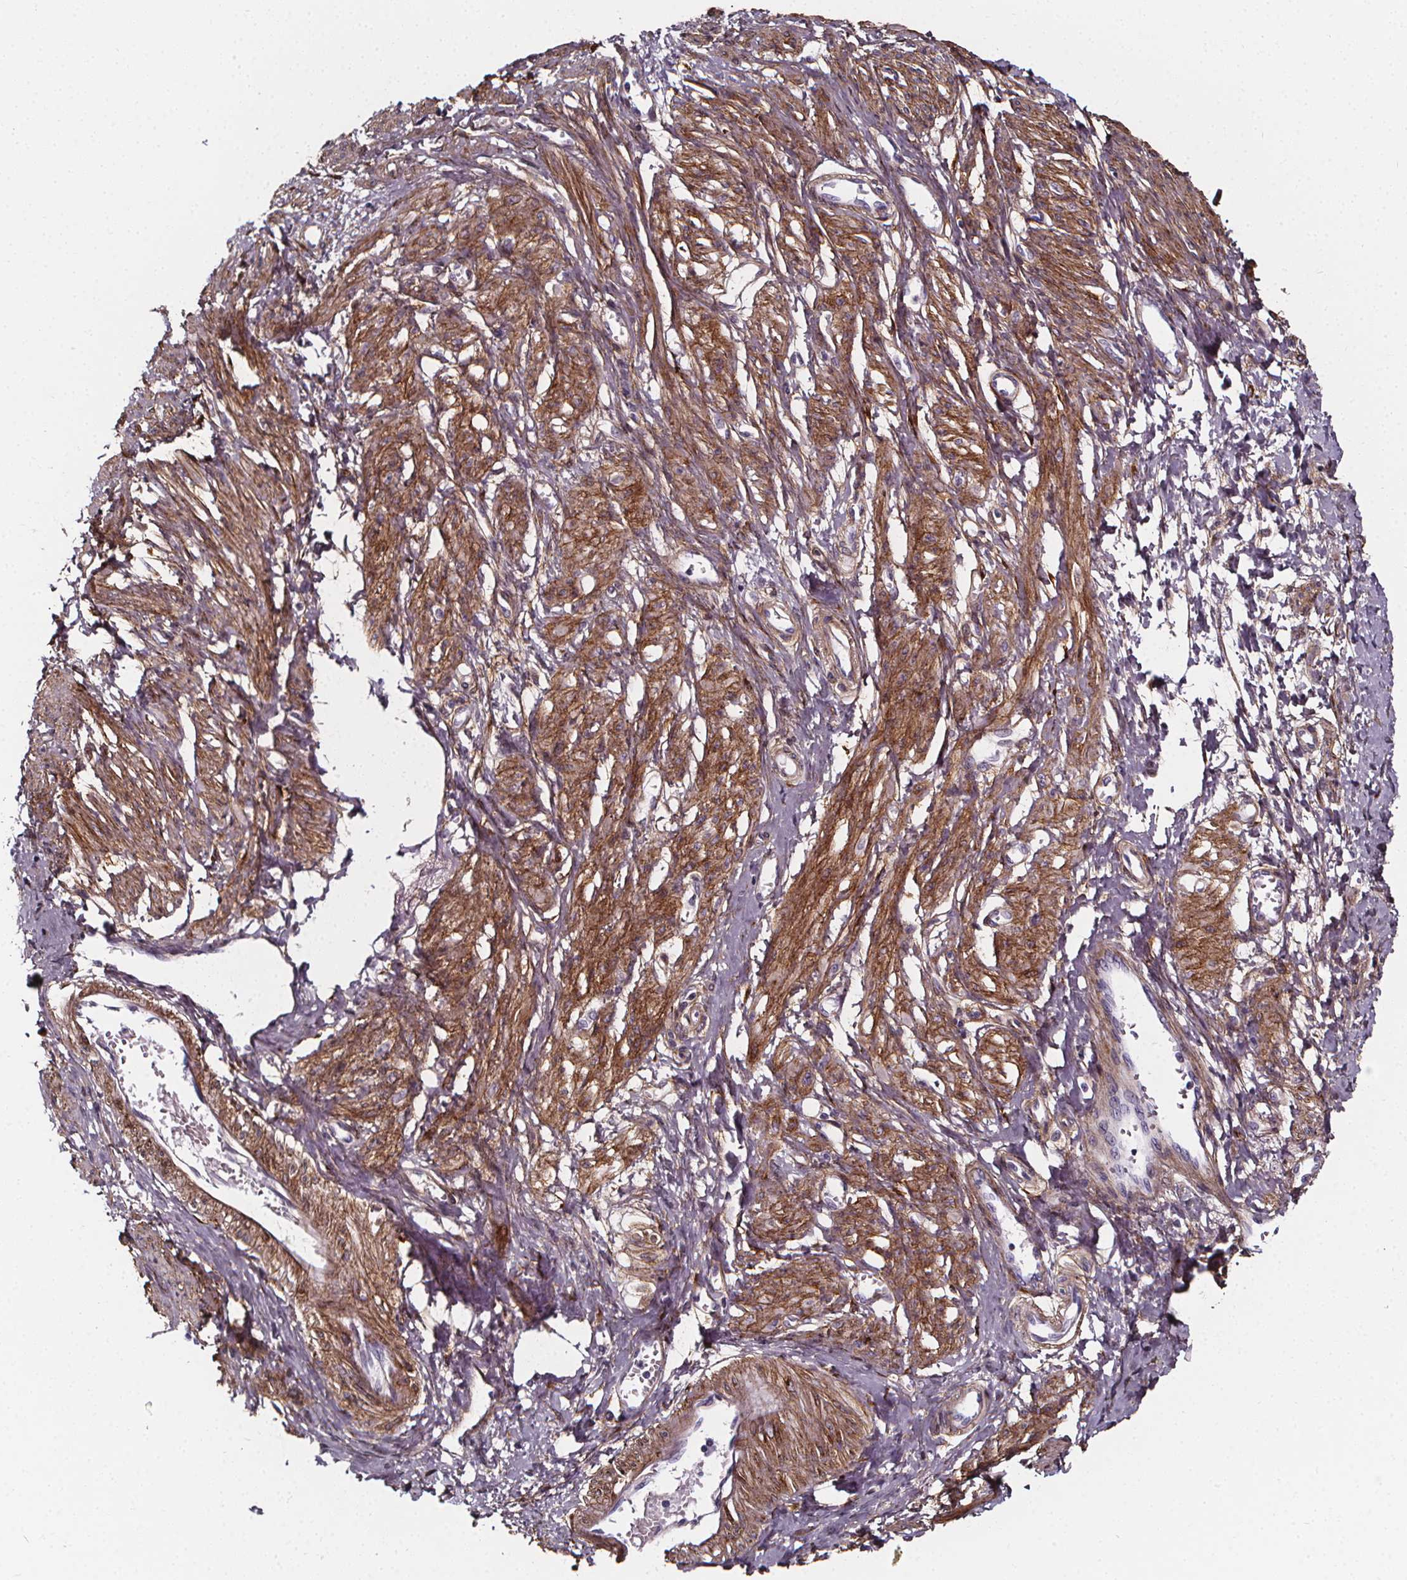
{"staining": {"intensity": "moderate", "quantity": ">75%", "location": "cytoplasmic/membranous"}, "tissue": "smooth muscle", "cell_type": "Smooth muscle cells", "image_type": "normal", "snomed": [{"axis": "morphology", "description": "Normal tissue, NOS"}, {"axis": "topography", "description": "Smooth muscle"}, {"axis": "topography", "description": "Uterus"}], "caption": "Smooth muscle stained with a protein marker exhibits moderate staining in smooth muscle cells.", "gene": "AEBP1", "patient": {"sex": "female", "age": 39}}